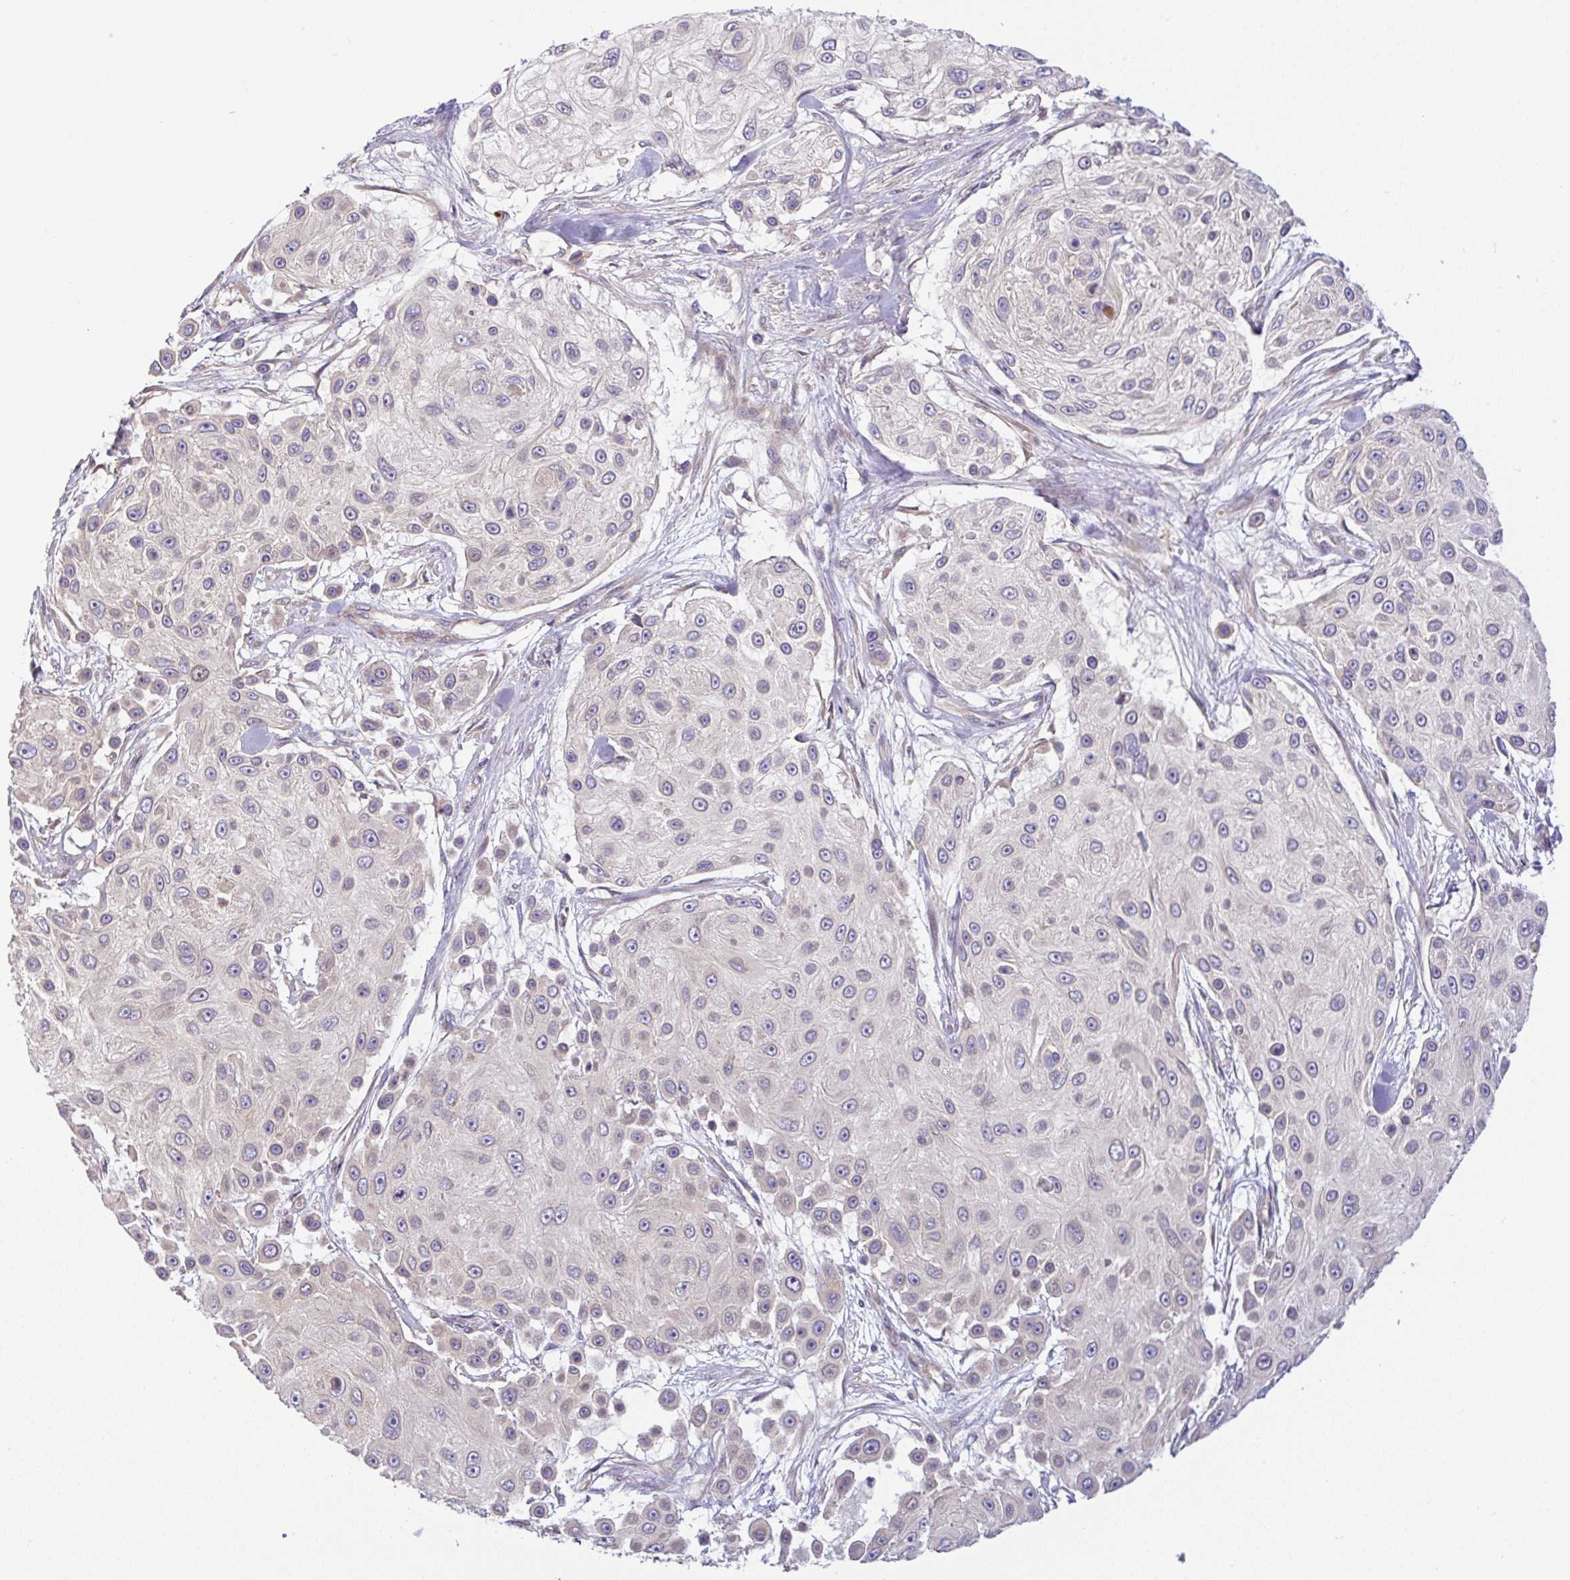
{"staining": {"intensity": "weak", "quantity": "<25%", "location": "cytoplasmic/membranous"}, "tissue": "skin cancer", "cell_type": "Tumor cells", "image_type": "cancer", "snomed": [{"axis": "morphology", "description": "Squamous cell carcinoma, NOS"}, {"axis": "topography", "description": "Skin"}], "caption": "This is a image of IHC staining of squamous cell carcinoma (skin), which shows no staining in tumor cells.", "gene": "UBE4A", "patient": {"sex": "male", "age": 67}}